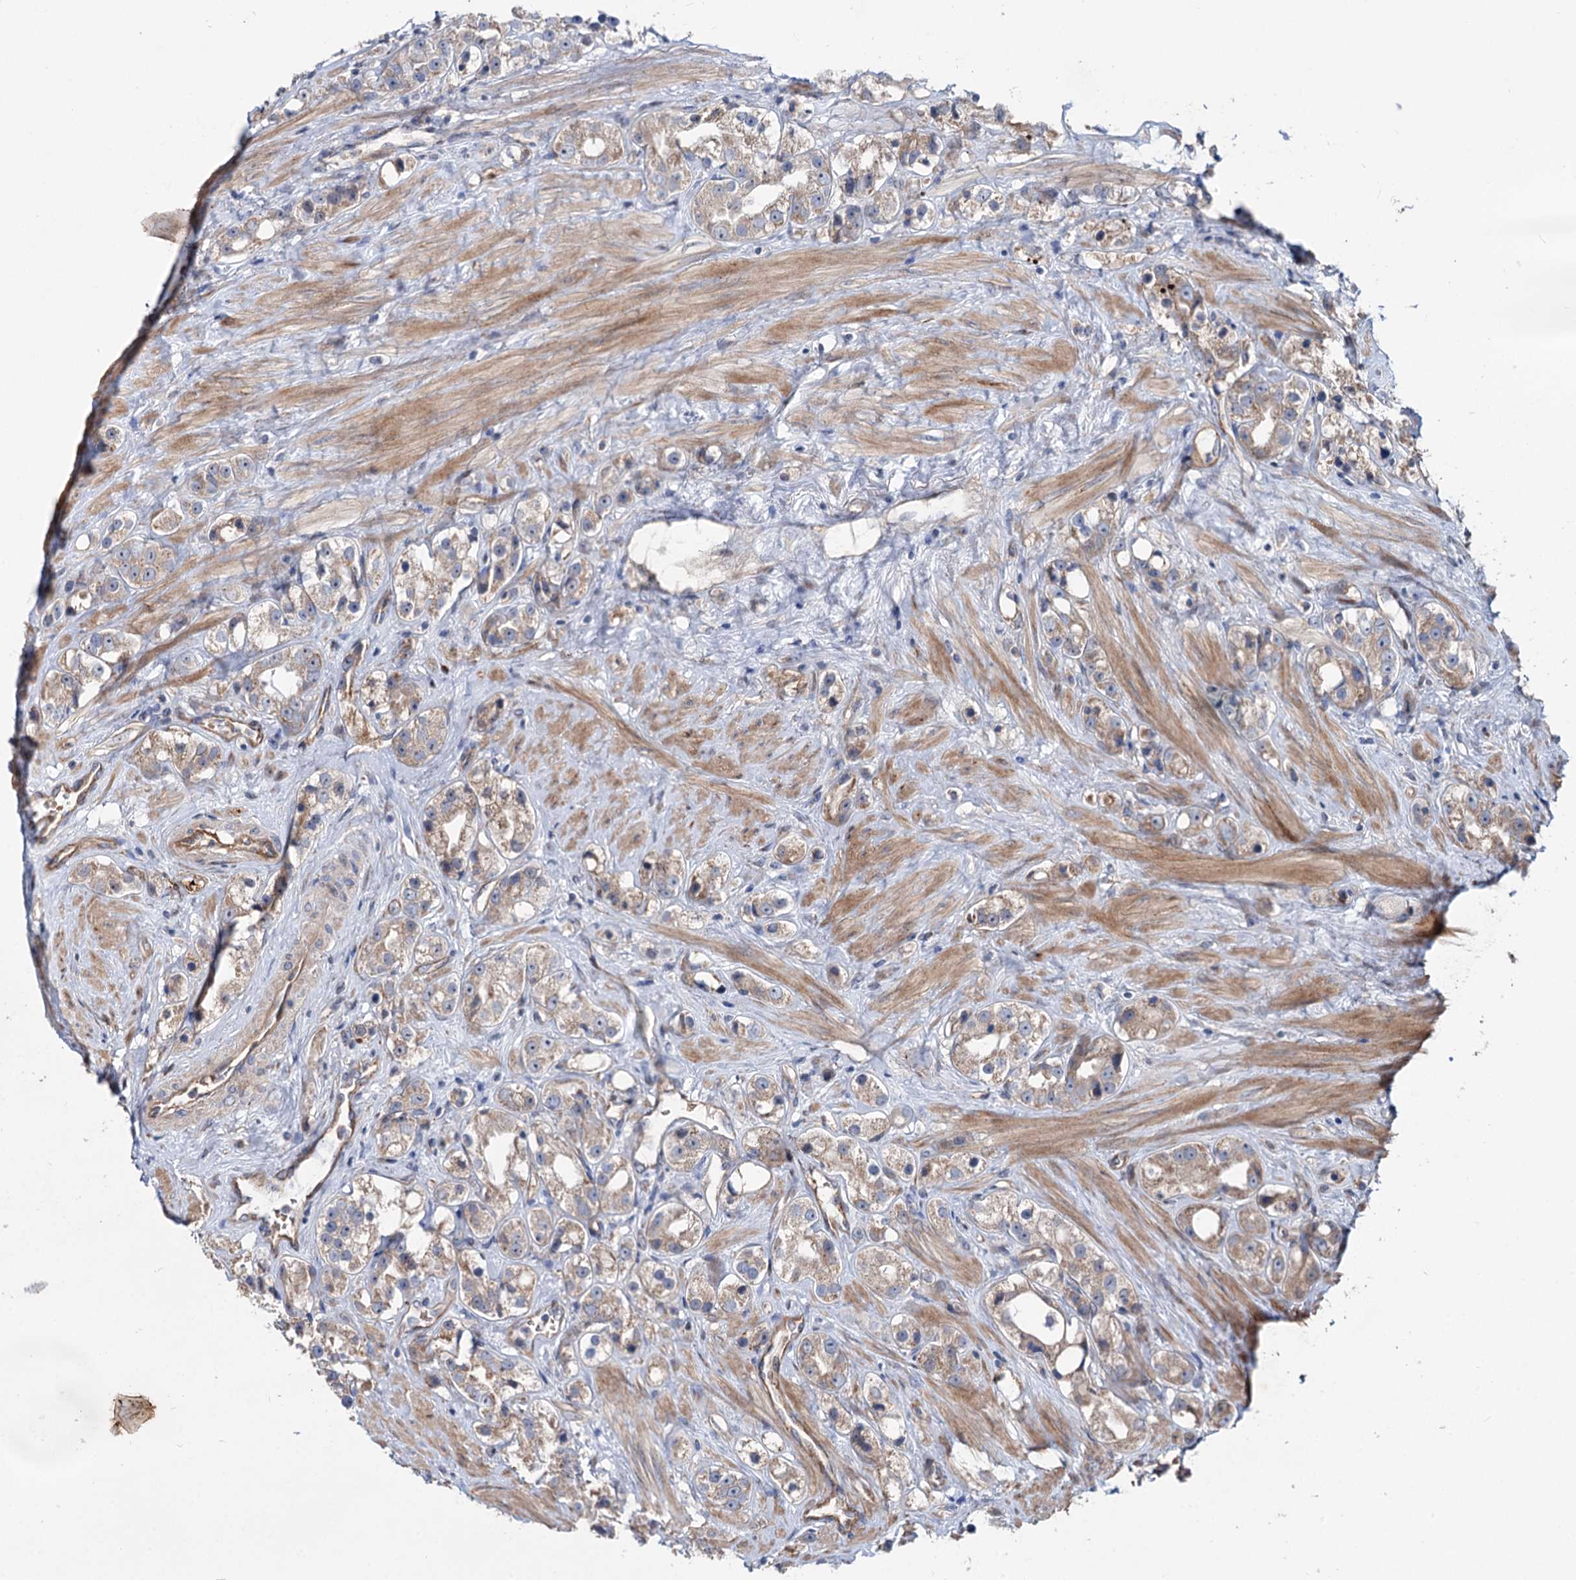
{"staining": {"intensity": "moderate", "quantity": ">75%", "location": "cytoplasmic/membranous"}, "tissue": "prostate cancer", "cell_type": "Tumor cells", "image_type": "cancer", "snomed": [{"axis": "morphology", "description": "Adenocarcinoma, NOS"}, {"axis": "topography", "description": "Prostate"}], "caption": "Immunohistochemistry (IHC) (DAB (3,3'-diaminobenzidine)) staining of human prostate adenocarcinoma displays moderate cytoplasmic/membranous protein positivity in about >75% of tumor cells.", "gene": "PTDSS2", "patient": {"sex": "male", "age": 79}}